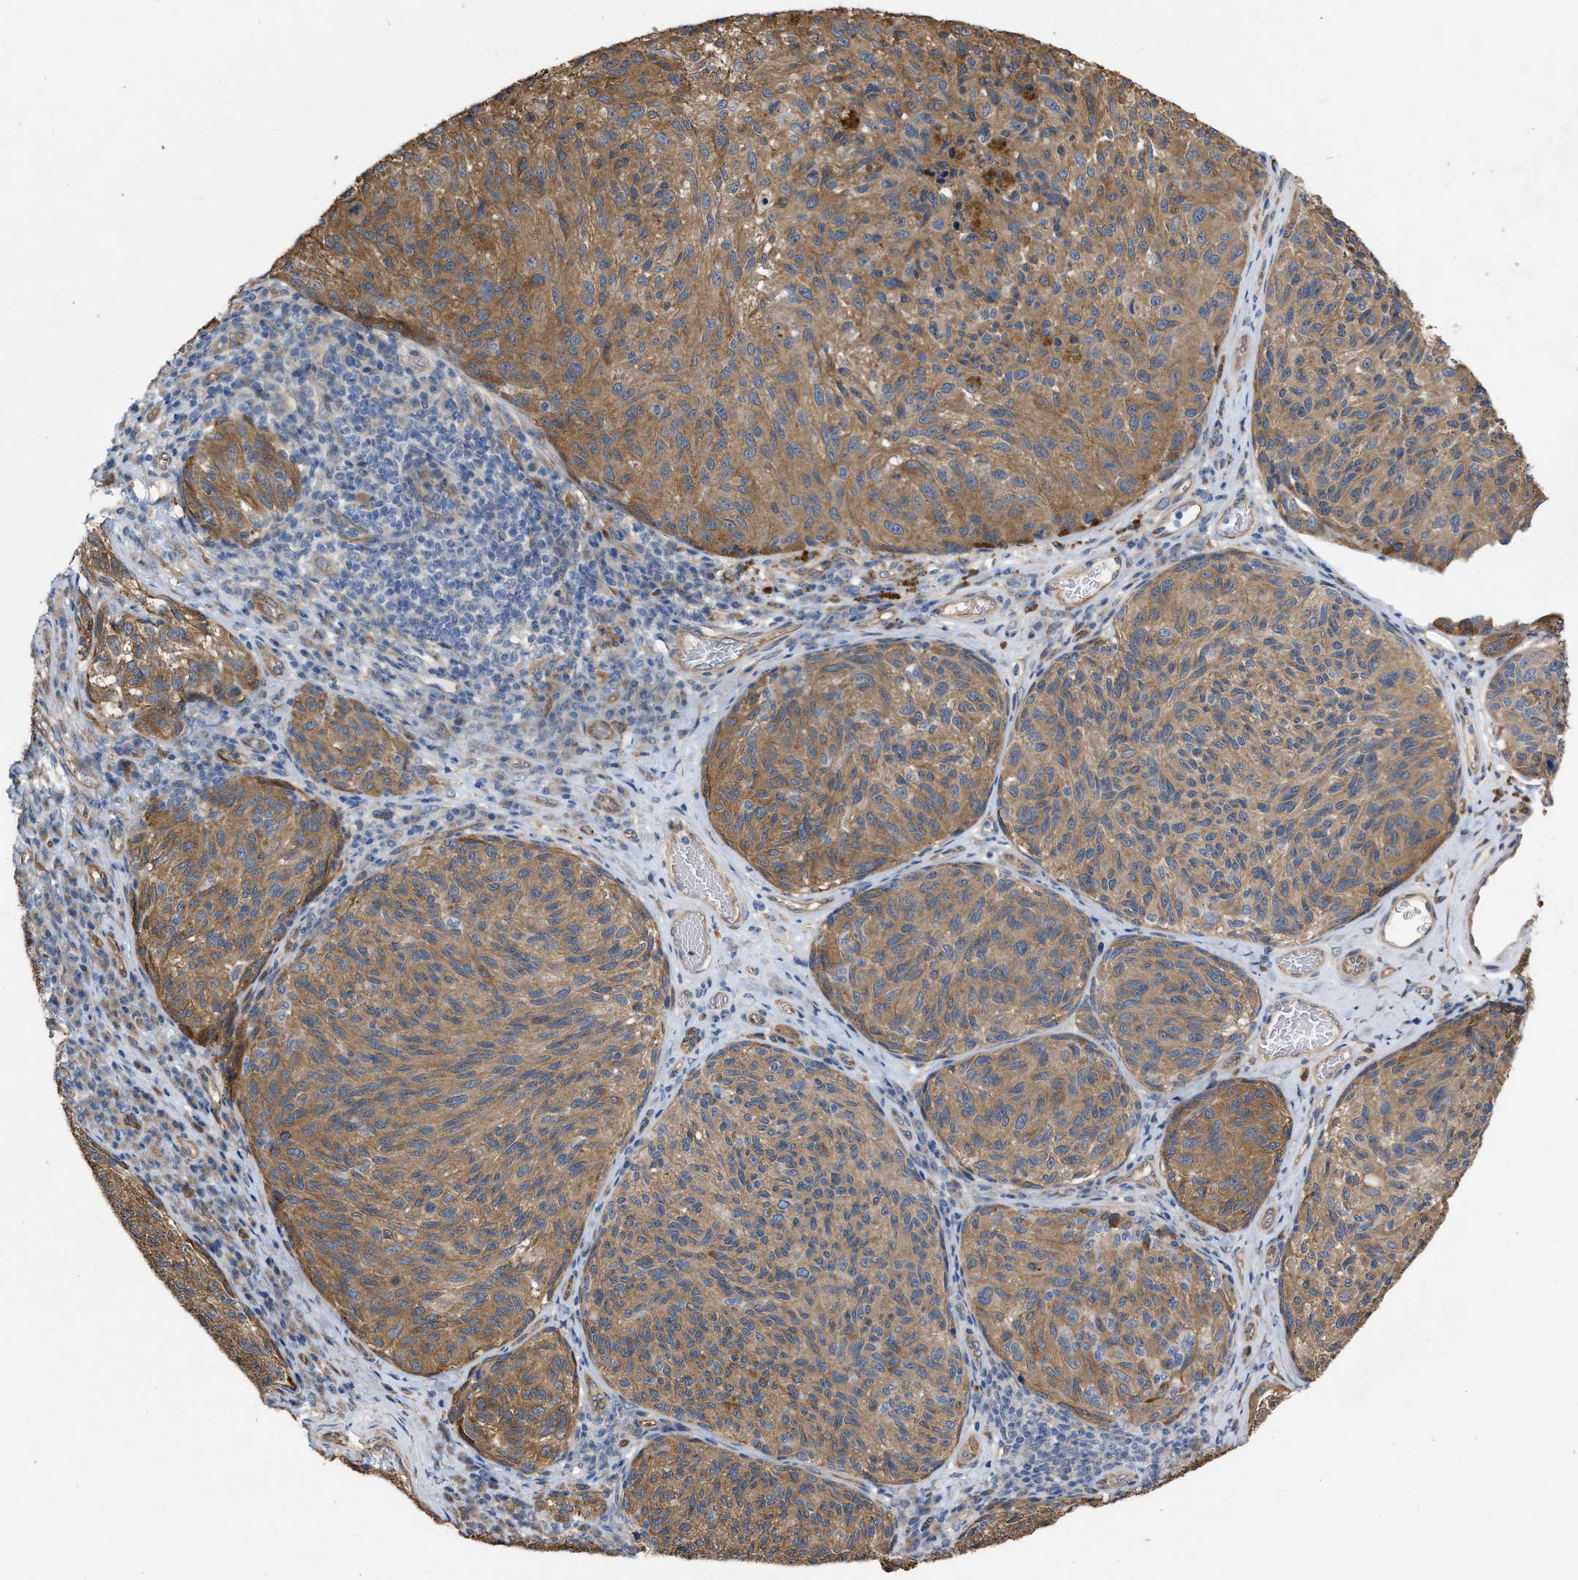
{"staining": {"intensity": "moderate", "quantity": ">75%", "location": "cytoplasmic/membranous"}, "tissue": "melanoma", "cell_type": "Tumor cells", "image_type": "cancer", "snomed": [{"axis": "morphology", "description": "Malignant melanoma, NOS"}, {"axis": "topography", "description": "Skin"}], "caption": "An image of melanoma stained for a protein demonstrates moderate cytoplasmic/membranous brown staining in tumor cells.", "gene": "SLC4A11", "patient": {"sex": "female", "age": 73}}